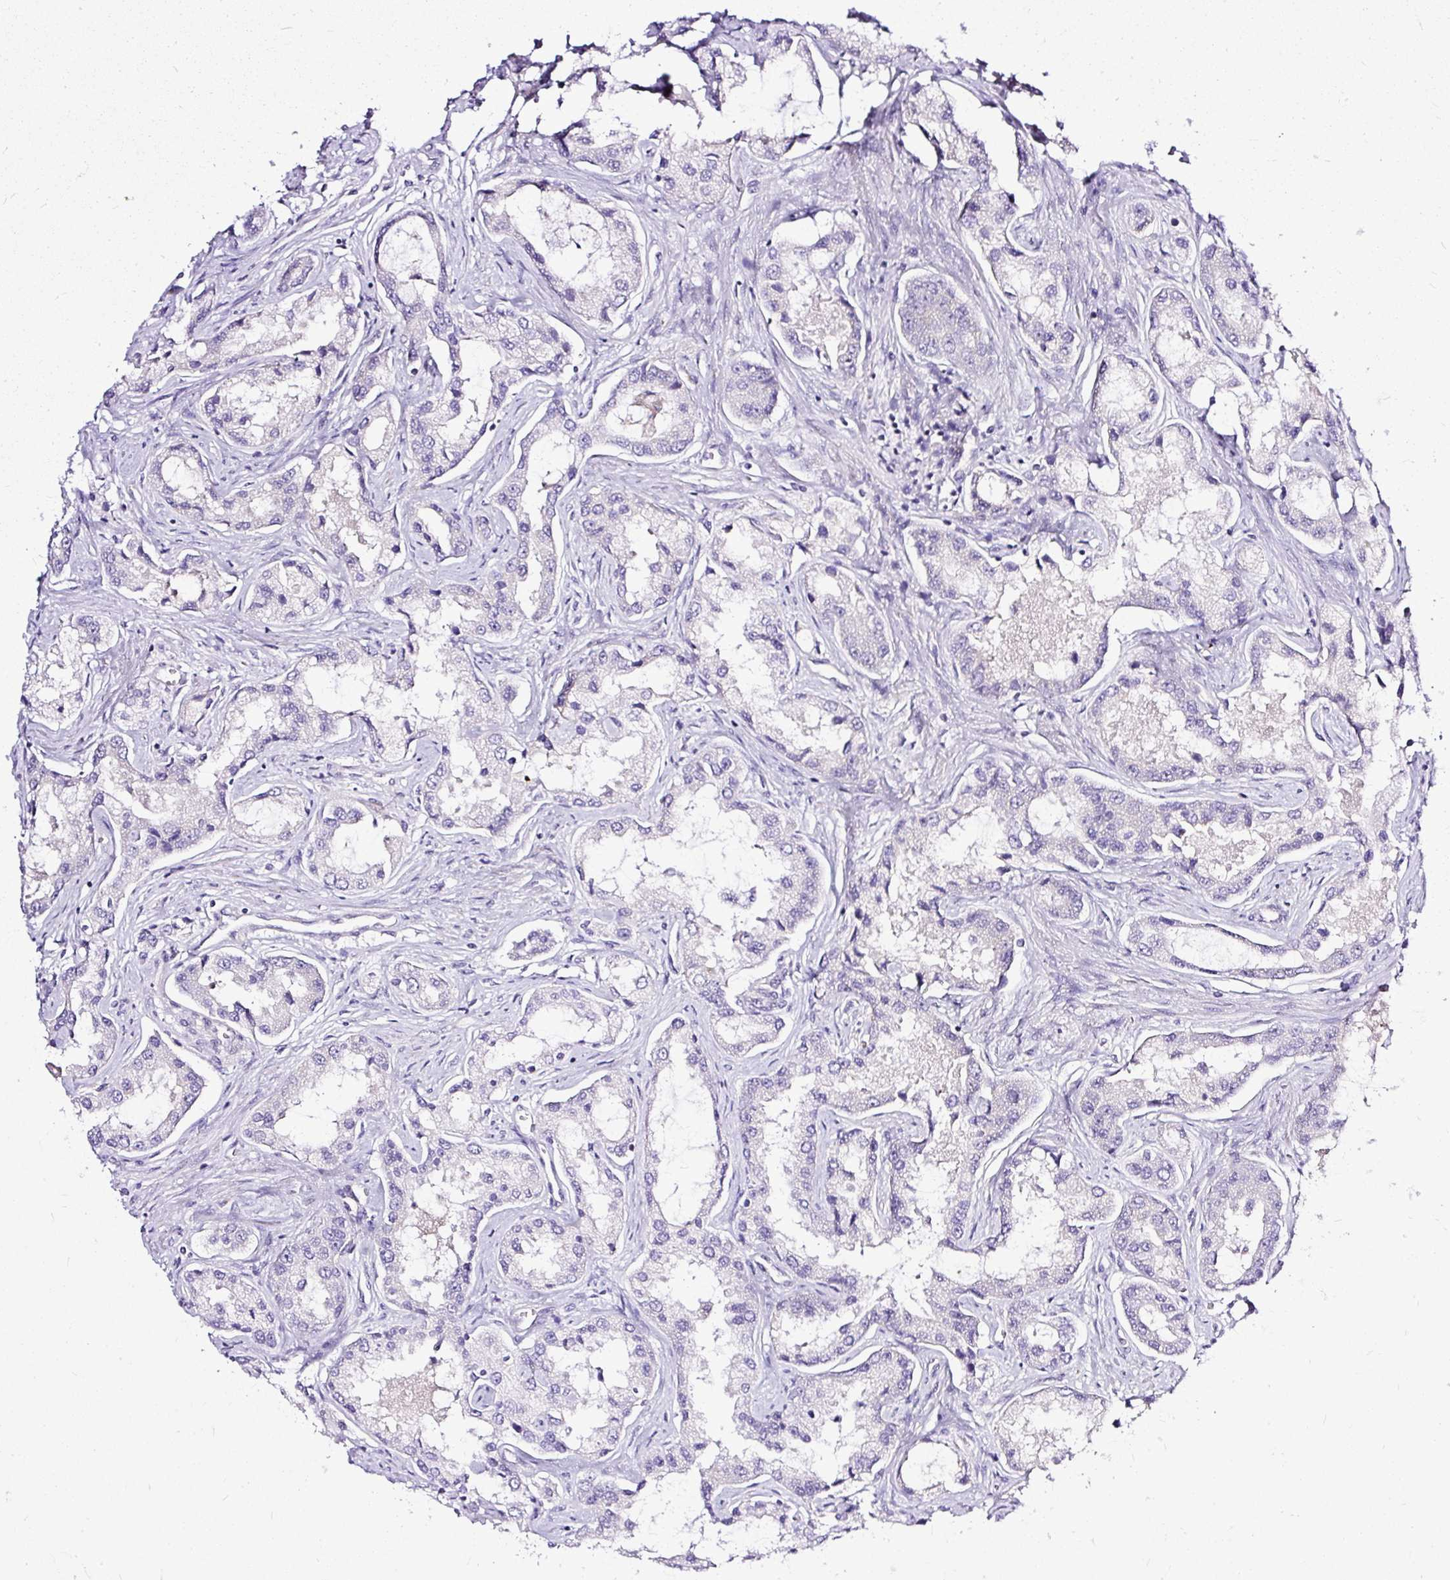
{"staining": {"intensity": "negative", "quantity": "none", "location": "none"}, "tissue": "prostate cancer", "cell_type": "Tumor cells", "image_type": "cancer", "snomed": [{"axis": "morphology", "description": "Adenocarcinoma, Low grade"}, {"axis": "topography", "description": "Prostate"}], "caption": "This is an IHC image of low-grade adenocarcinoma (prostate). There is no positivity in tumor cells.", "gene": "AMFR", "patient": {"sex": "male", "age": 68}}